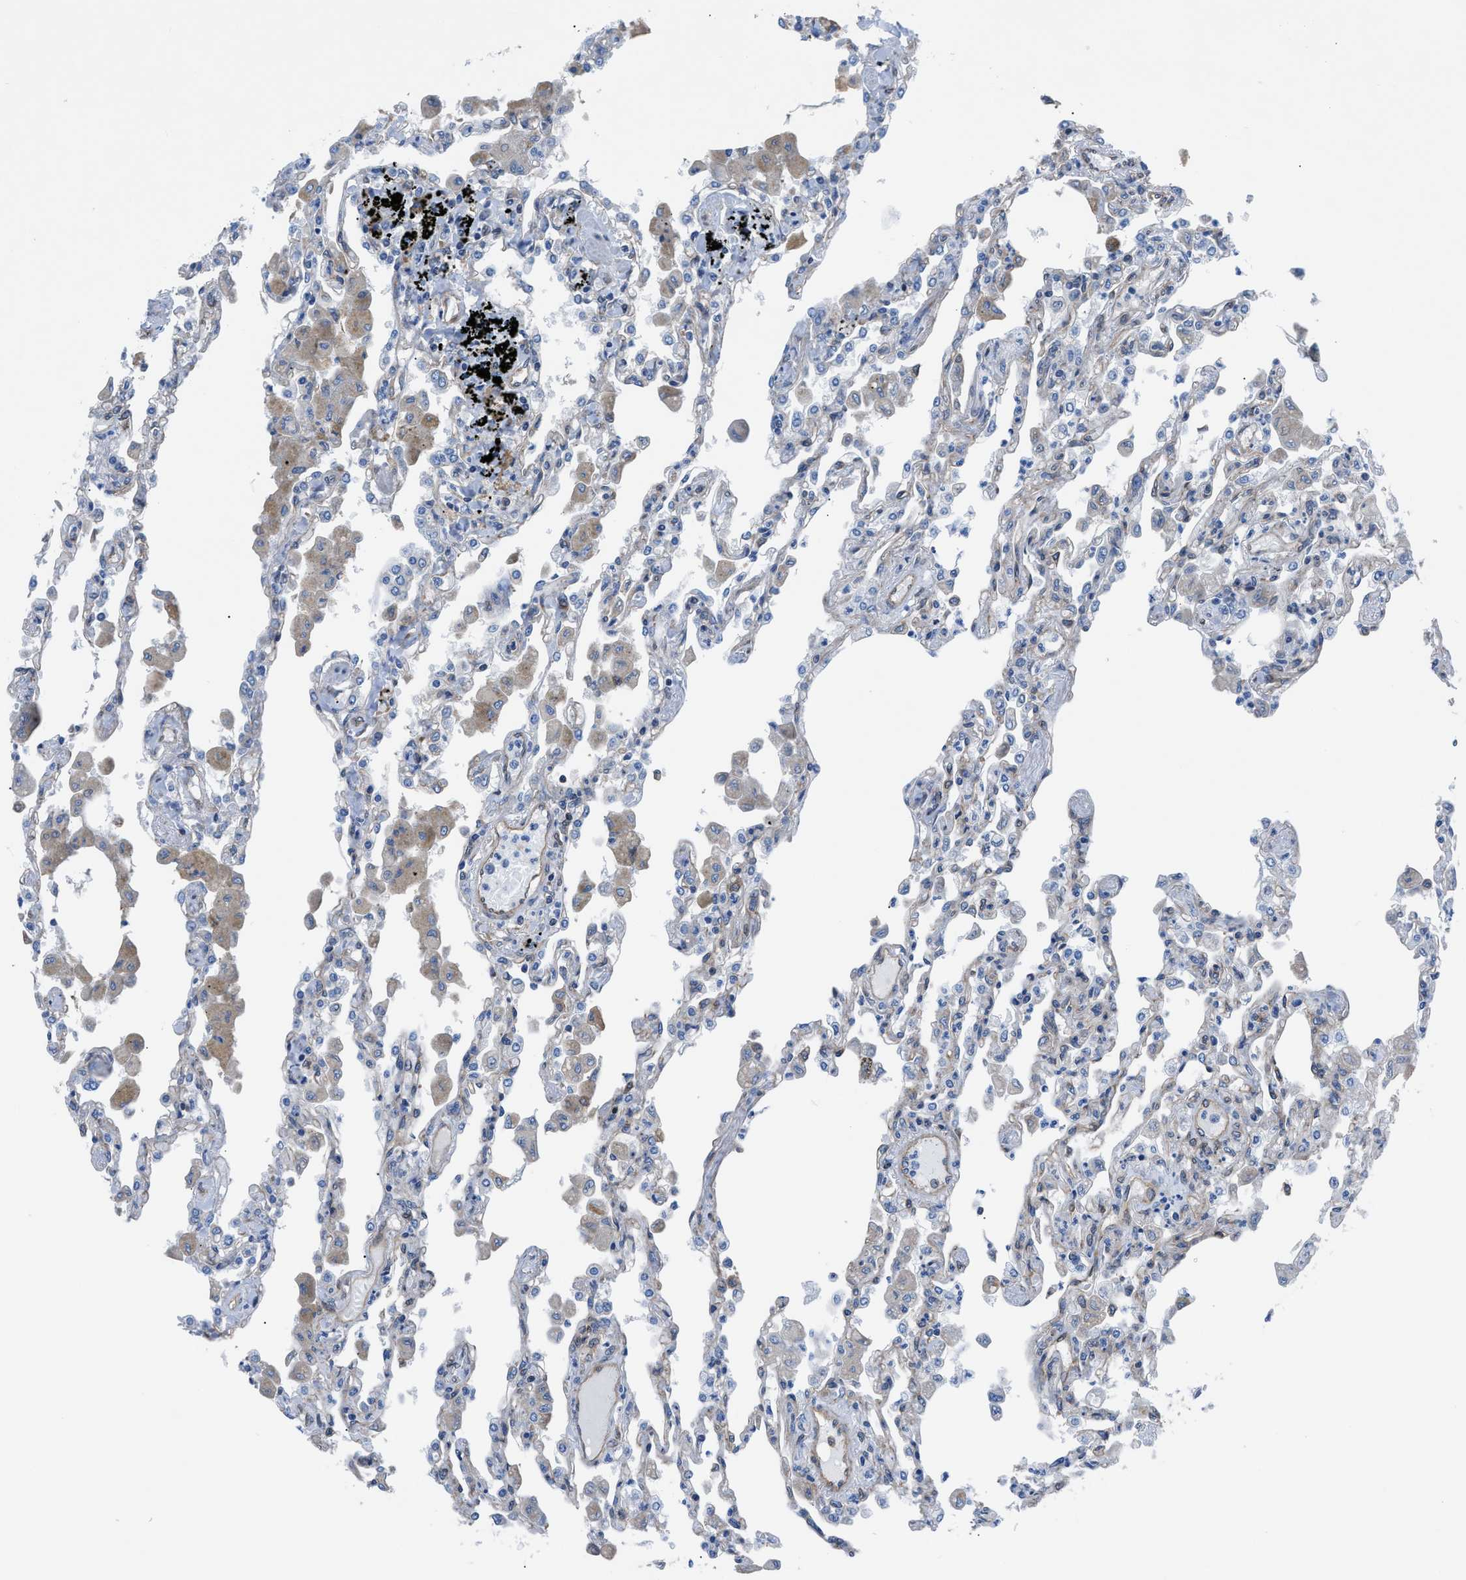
{"staining": {"intensity": "weak", "quantity": "<25%", "location": "cytoplasmic/membranous"}, "tissue": "lung", "cell_type": "Alveolar cells", "image_type": "normal", "snomed": [{"axis": "morphology", "description": "Normal tissue, NOS"}, {"axis": "topography", "description": "Bronchus"}, {"axis": "topography", "description": "Lung"}], "caption": "The image reveals no significant staining in alveolar cells of lung. Brightfield microscopy of IHC stained with DAB (3,3'-diaminobenzidine) (brown) and hematoxylin (blue), captured at high magnification.", "gene": "DMAC1", "patient": {"sex": "female", "age": 49}}